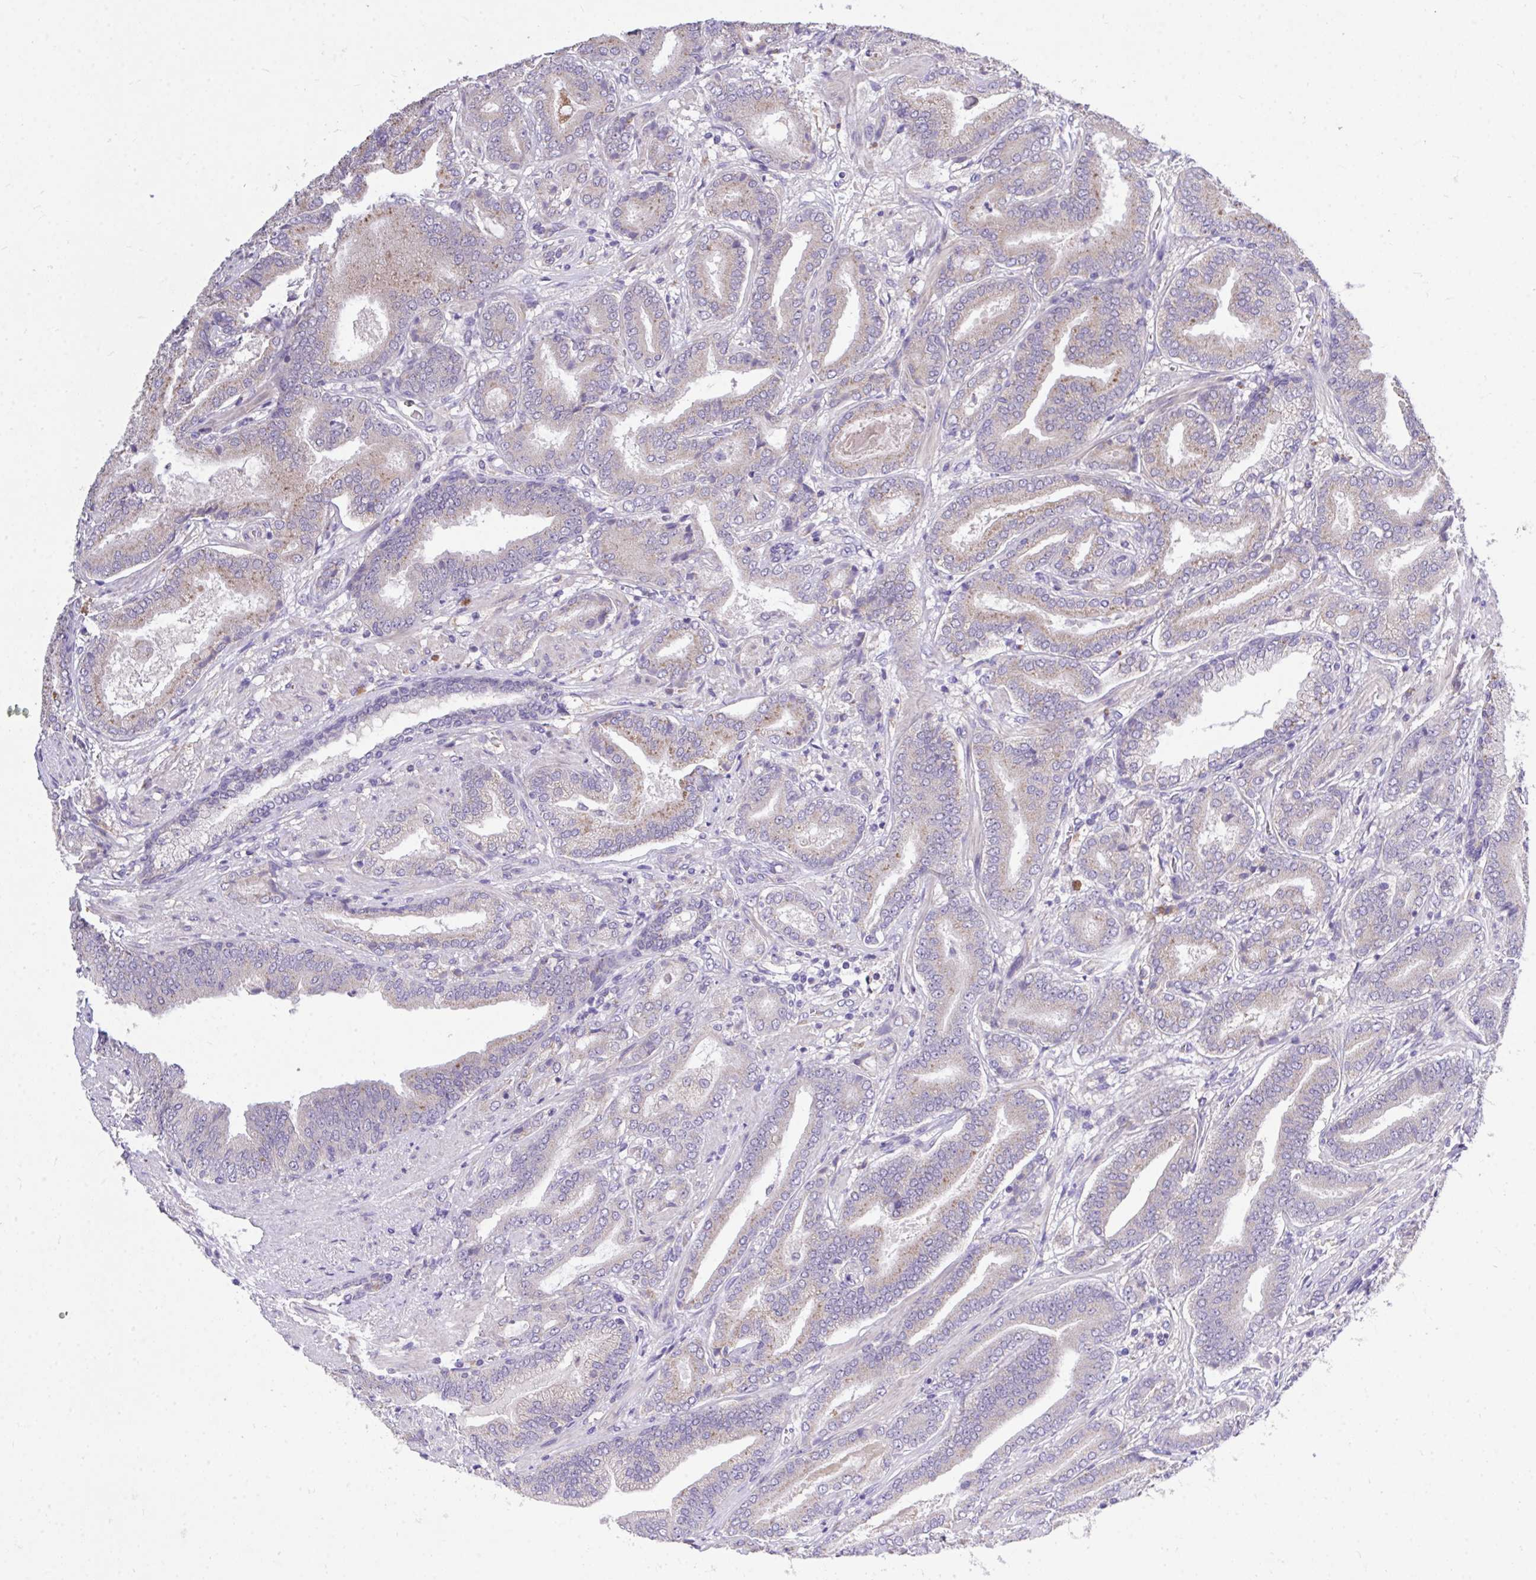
{"staining": {"intensity": "moderate", "quantity": "<25%", "location": "cytoplasmic/membranous"}, "tissue": "prostate cancer", "cell_type": "Tumor cells", "image_type": "cancer", "snomed": [{"axis": "morphology", "description": "Adenocarcinoma, High grade"}, {"axis": "topography", "description": "Prostate"}], "caption": "Protein staining shows moderate cytoplasmic/membranous positivity in about <25% of tumor cells in prostate high-grade adenocarcinoma. Using DAB (3,3'-diaminobenzidine) (brown) and hematoxylin (blue) stains, captured at high magnification using brightfield microscopy.", "gene": "MPC2", "patient": {"sex": "male", "age": 62}}